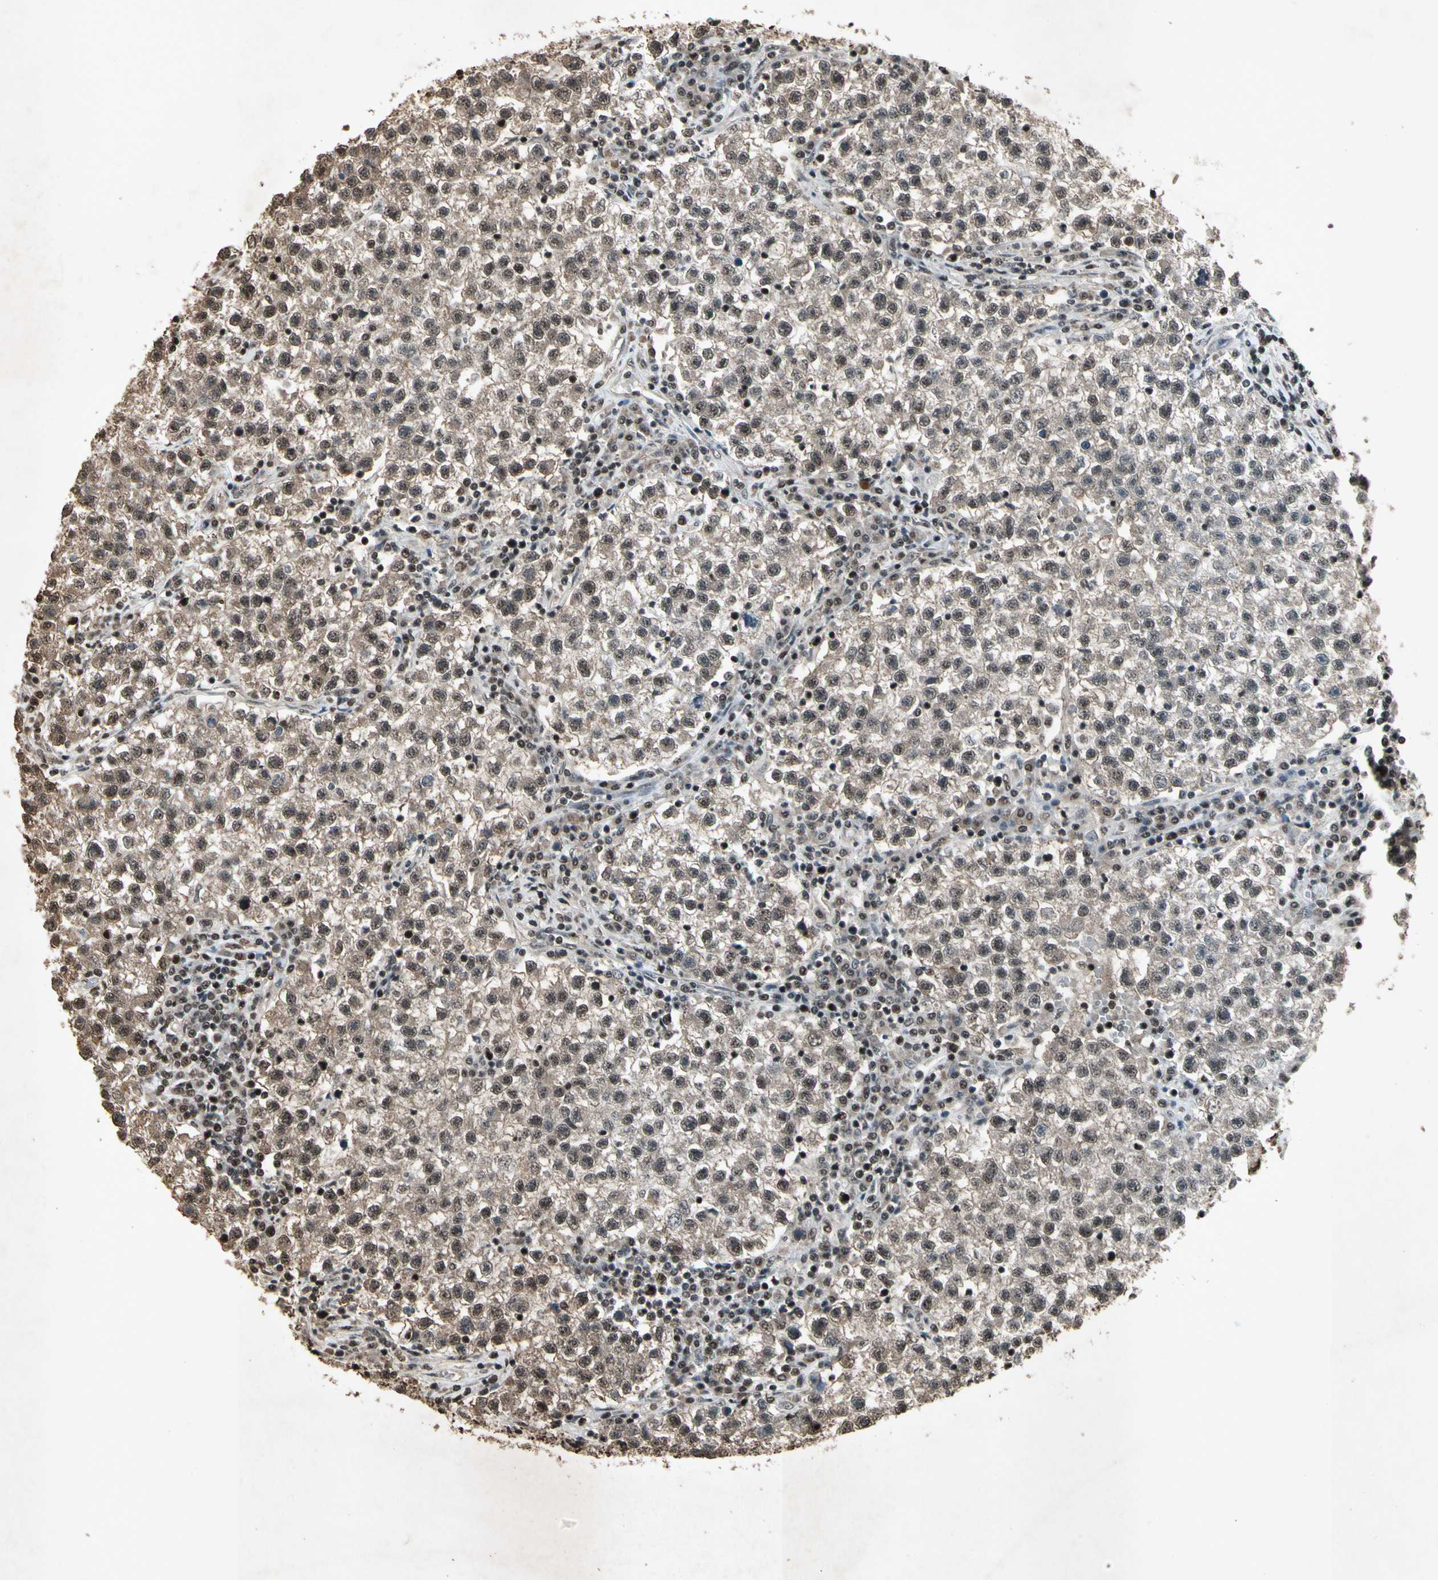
{"staining": {"intensity": "moderate", "quantity": ">75%", "location": "nuclear"}, "tissue": "testis cancer", "cell_type": "Tumor cells", "image_type": "cancer", "snomed": [{"axis": "morphology", "description": "Seminoma, NOS"}, {"axis": "topography", "description": "Testis"}], "caption": "Immunohistochemical staining of testis cancer exhibits moderate nuclear protein positivity in approximately >75% of tumor cells. (brown staining indicates protein expression, while blue staining denotes nuclei).", "gene": "TBX2", "patient": {"sex": "male", "age": 22}}